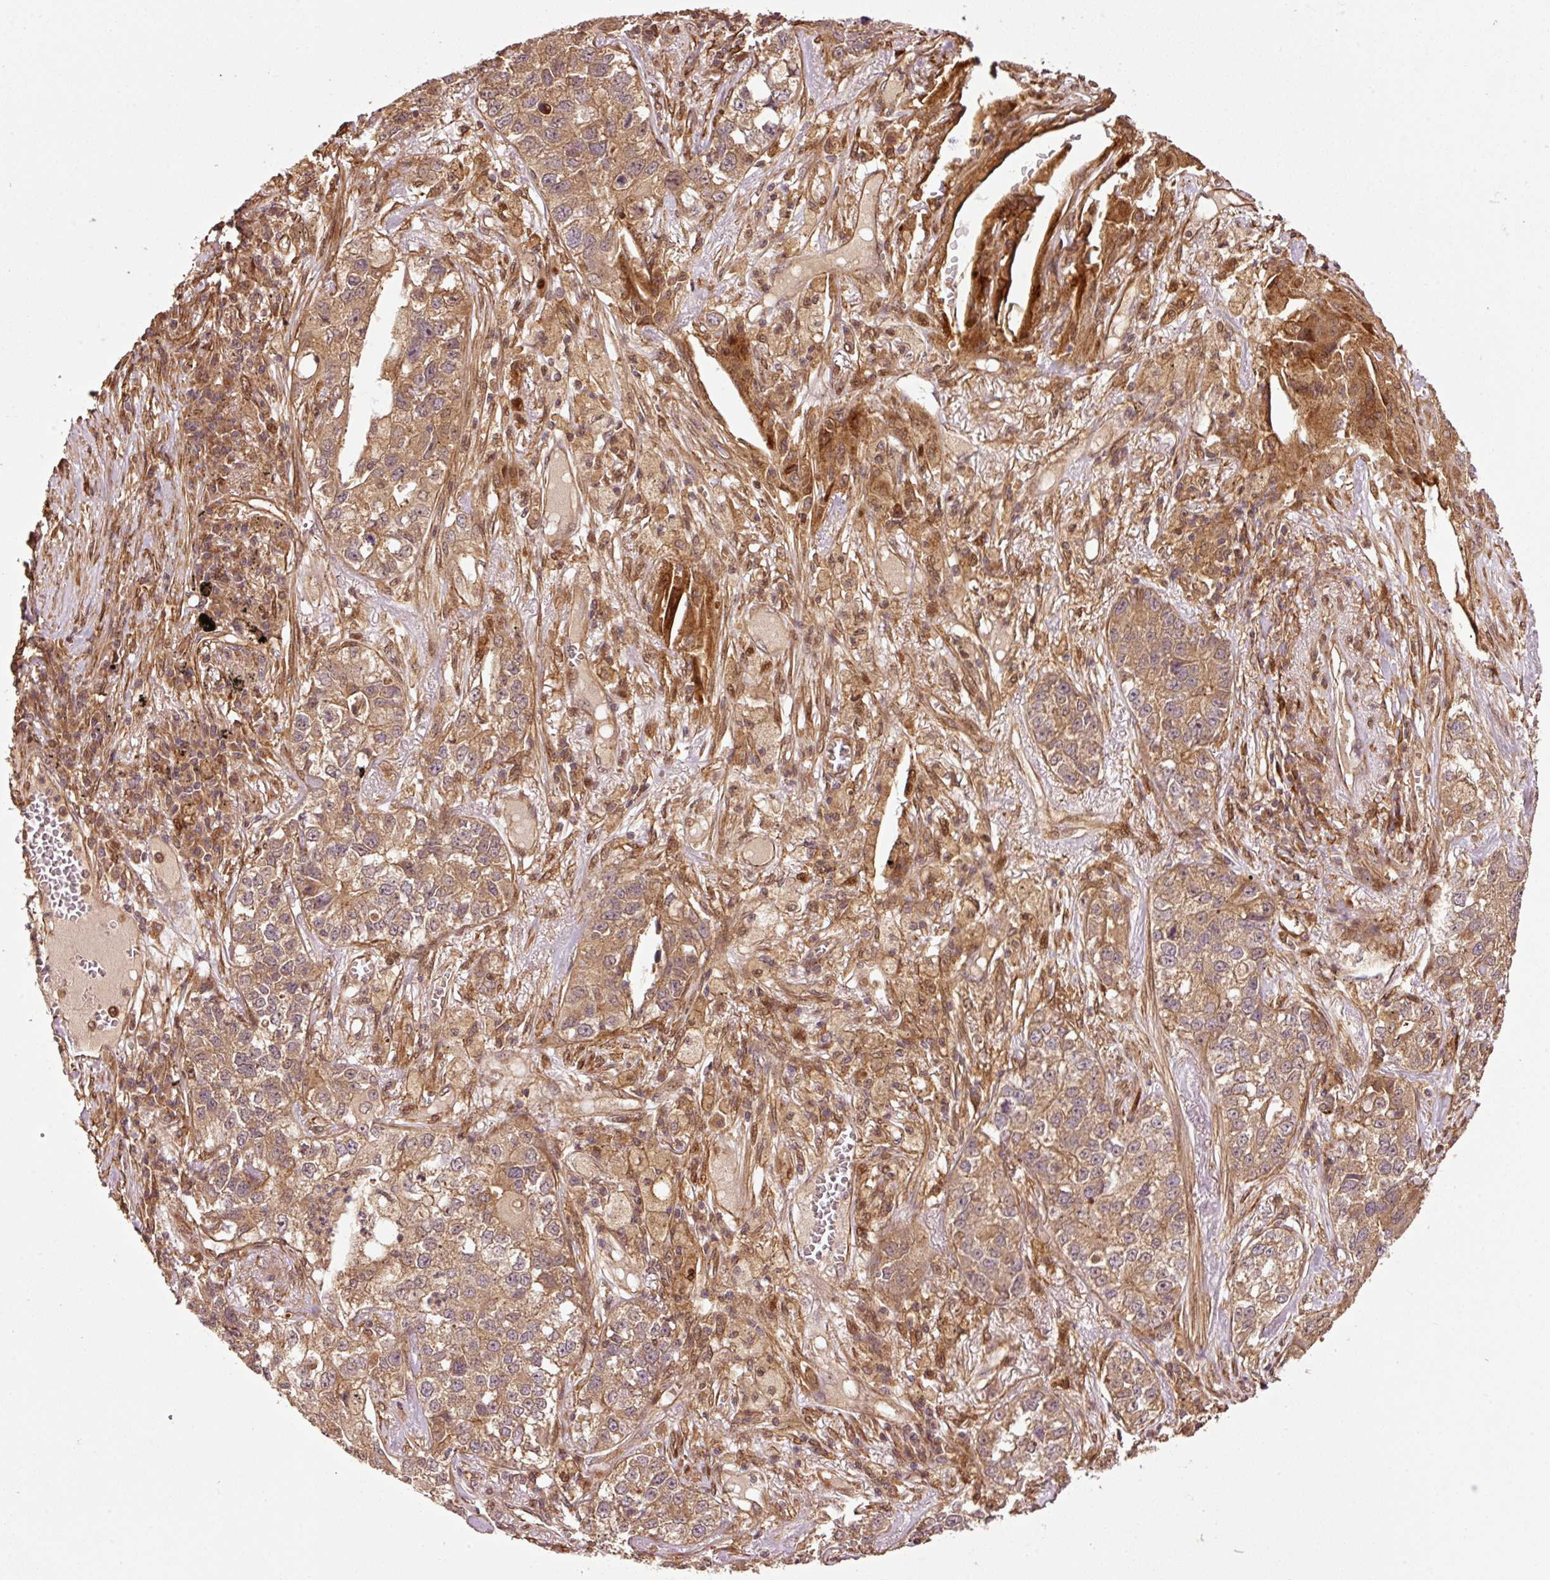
{"staining": {"intensity": "moderate", "quantity": ">75%", "location": "cytoplasmic/membranous"}, "tissue": "lung cancer", "cell_type": "Tumor cells", "image_type": "cancer", "snomed": [{"axis": "morphology", "description": "Adenocarcinoma, NOS"}, {"axis": "topography", "description": "Lung"}], "caption": "Immunohistochemistry (DAB (3,3'-diaminobenzidine)) staining of human lung cancer shows moderate cytoplasmic/membranous protein staining in about >75% of tumor cells.", "gene": "OXER1", "patient": {"sex": "male", "age": 49}}